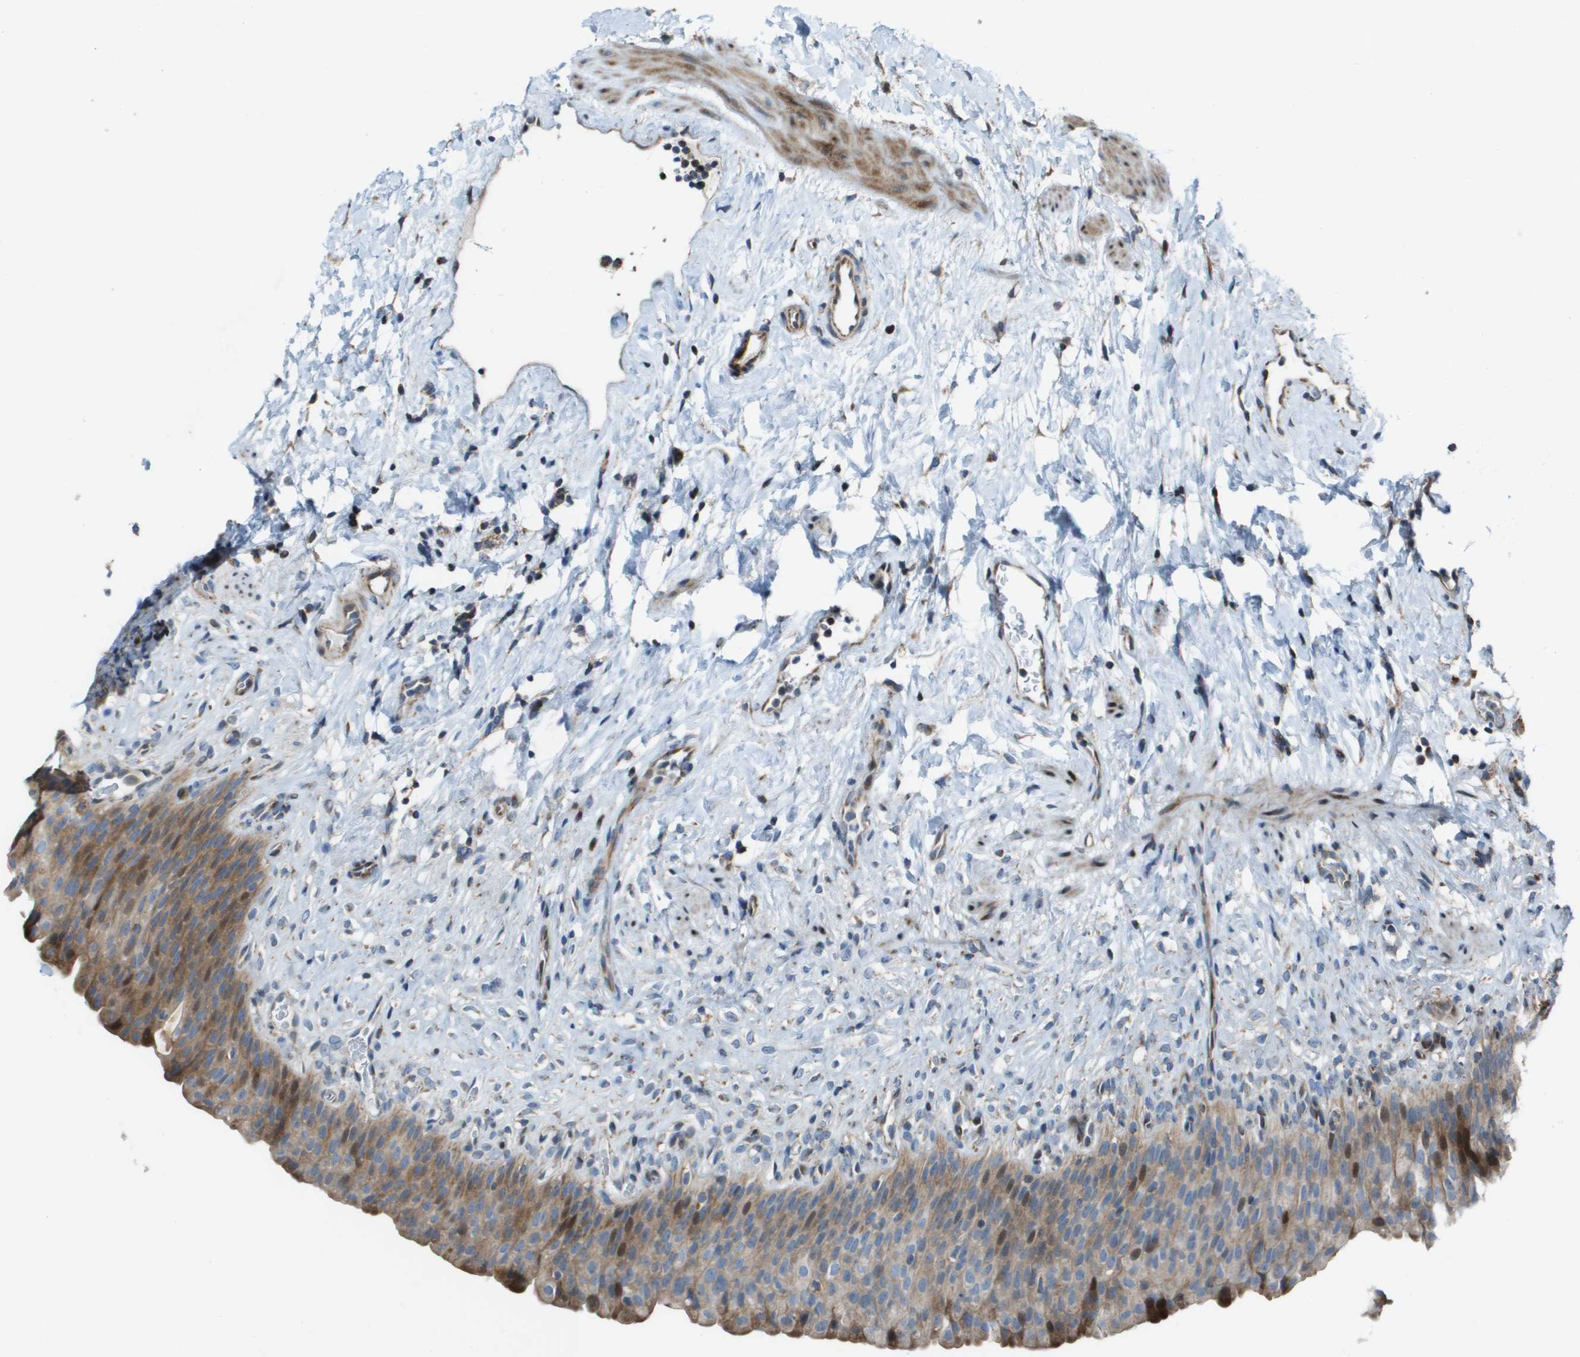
{"staining": {"intensity": "weak", "quantity": "25%-75%", "location": "cytoplasmic/membranous,nuclear"}, "tissue": "urinary bladder", "cell_type": "Urothelial cells", "image_type": "normal", "snomed": [{"axis": "morphology", "description": "Normal tissue, NOS"}, {"axis": "topography", "description": "Urinary bladder"}], "caption": "A photomicrograph showing weak cytoplasmic/membranous,nuclear positivity in approximately 25%-75% of urothelial cells in unremarkable urinary bladder, as visualized by brown immunohistochemical staining.", "gene": "MGAT3", "patient": {"sex": "female", "age": 79}}